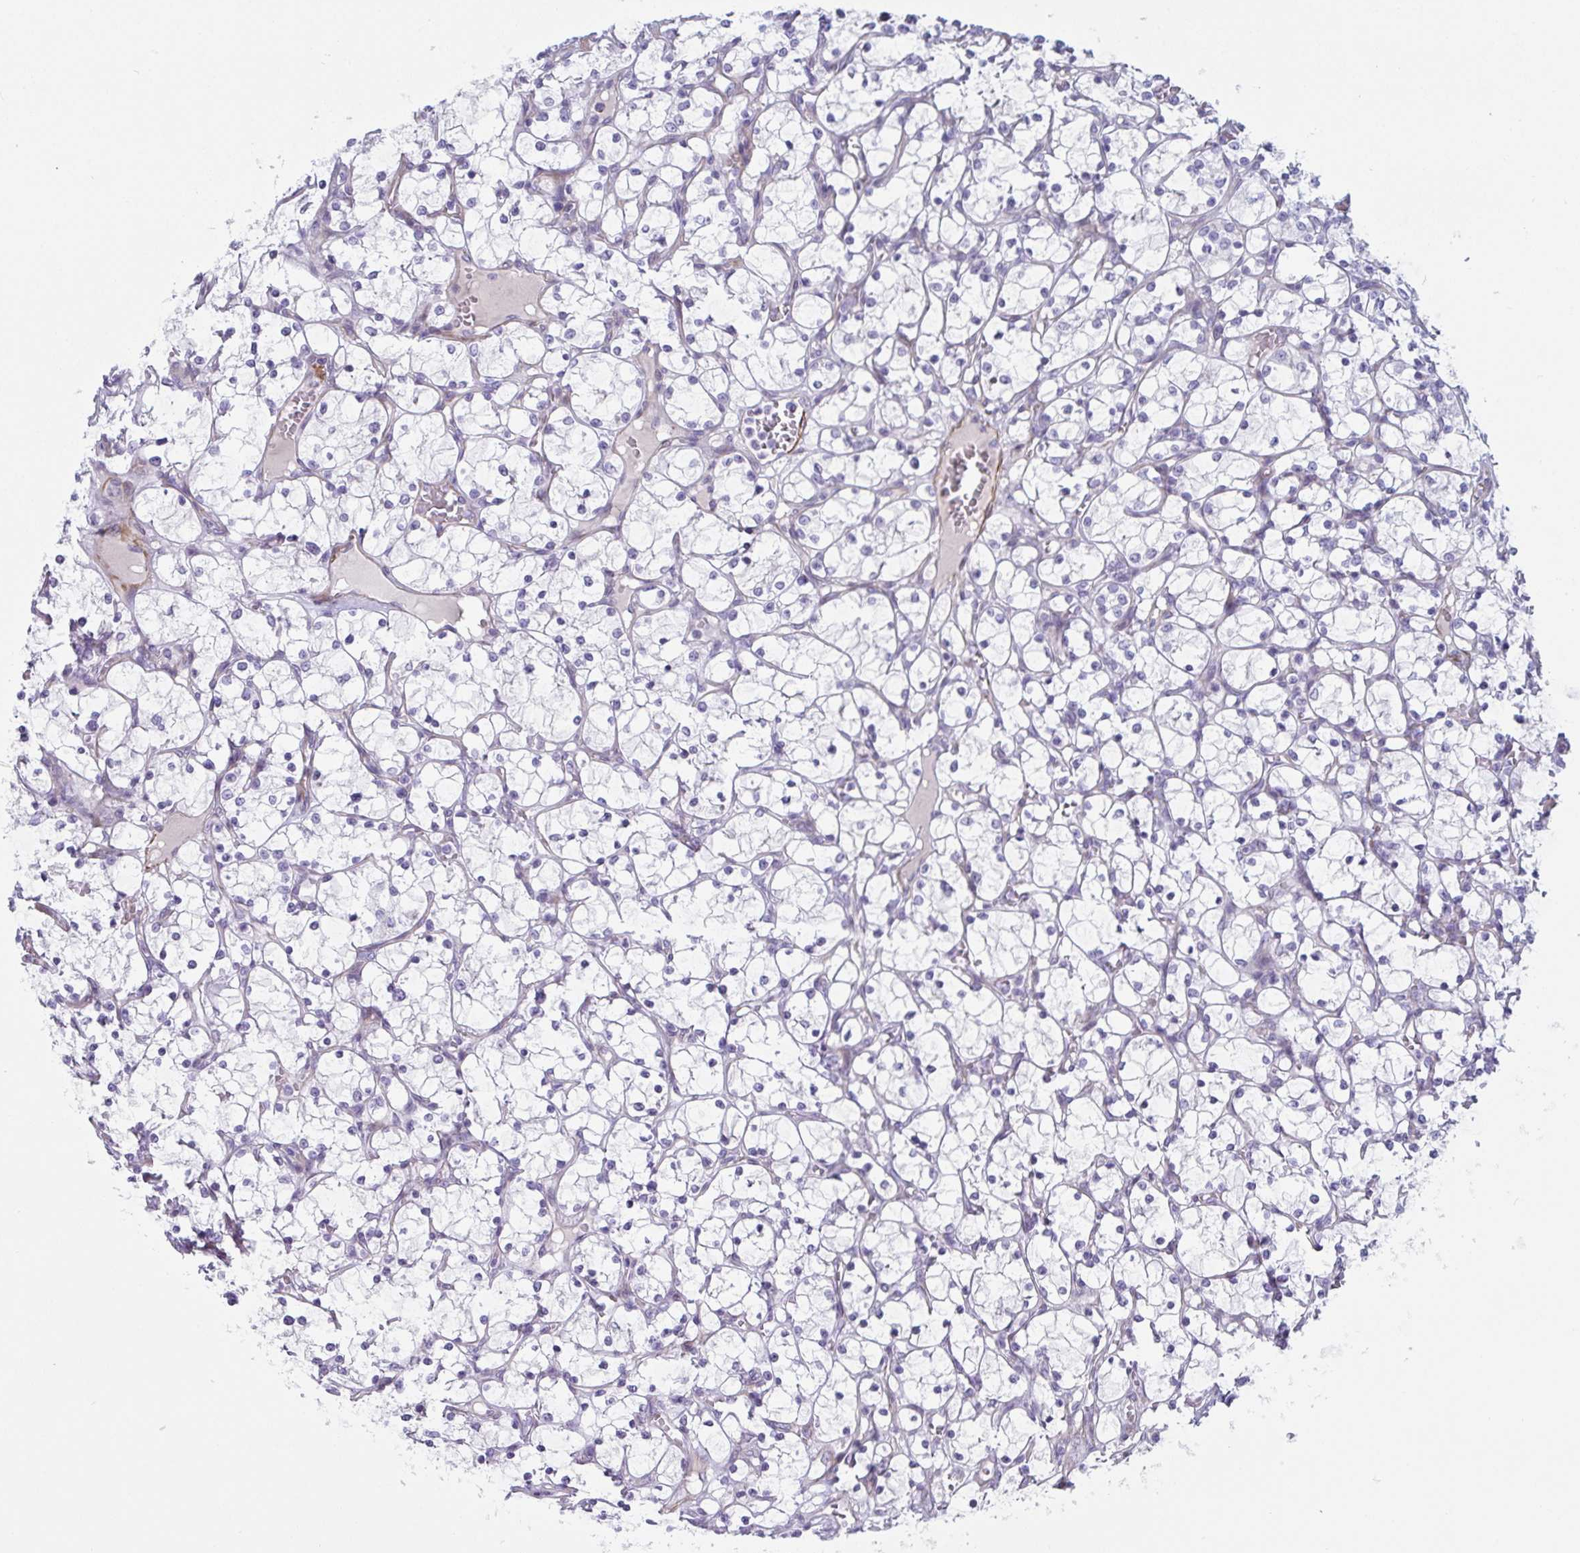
{"staining": {"intensity": "negative", "quantity": "none", "location": "none"}, "tissue": "renal cancer", "cell_type": "Tumor cells", "image_type": "cancer", "snomed": [{"axis": "morphology", "description": "Adenocarcinoma, NOS"}, {"axis": "topography", "description": "Kidney"}], "caption": "High power microscopy photomicrograph of an IHC image of renal adenocarcinoma, revealing no significant staining in tumor cells.", "gene": "OR5P3", "patient": {"sex": "female", "age": 69}}